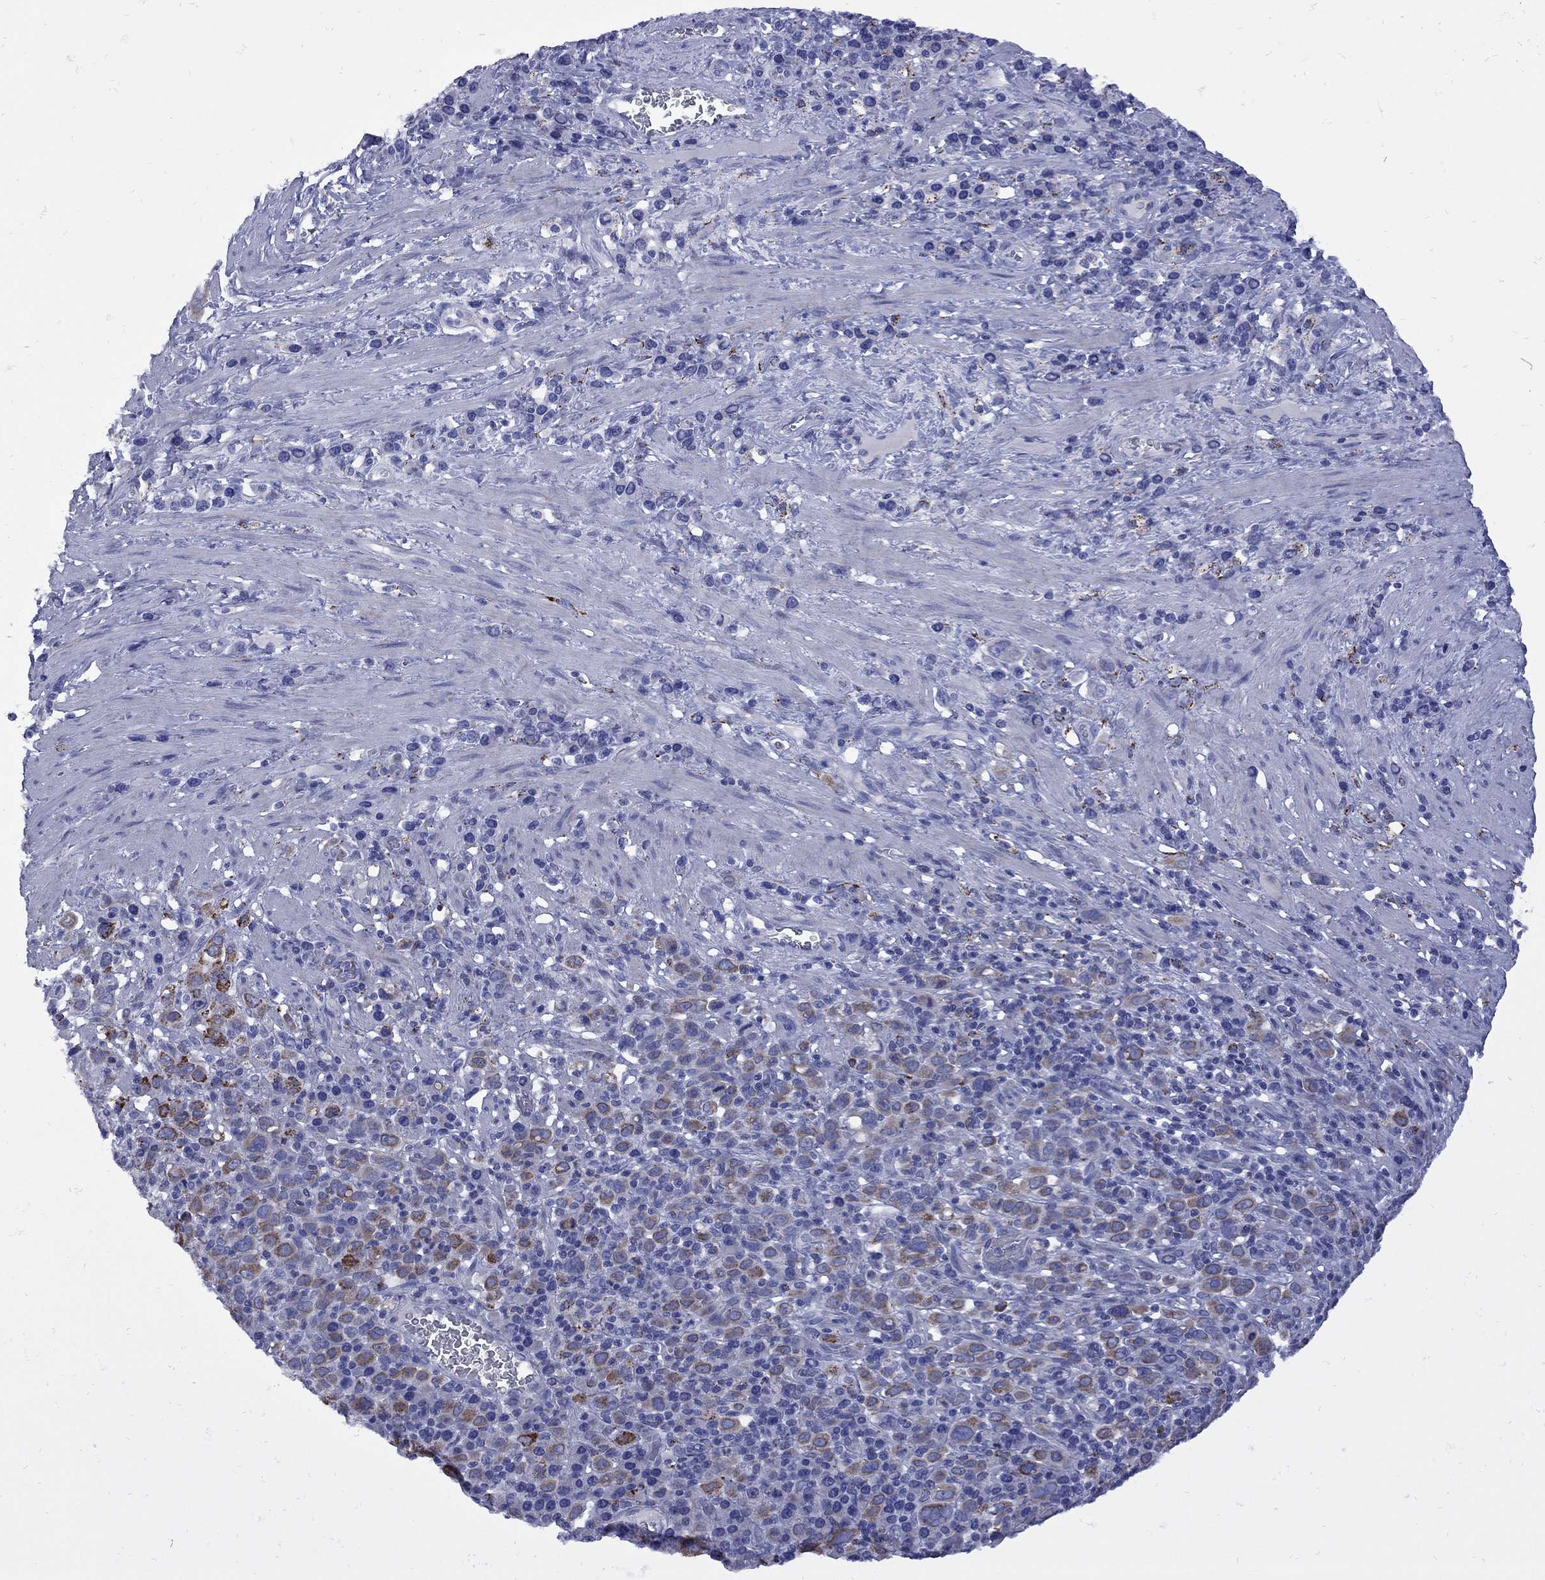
{"staining": {"intensity": "strong", "quantity": "<25%", "location": "cytoplasmic/membranous"}, "tissue": "stomach cancer", "cell_type": "Tumor cells", "image_type": "cancer", "snomed": [{"axis": "morphology", "description": "Adenocarcinoma, NOS"}, {"axis": "topography", "description": "Stomach, upper"}], "caption": "A high-resolution micrograph shows immunohistochemistry staining of stomach adenocarcinoma, which reveals strong cytoplasmic/membranous staining in approximately <25% of tumor cells. (IHC, brightfield microscopy, high magnification).", "gene": "SESTD1", "patient": {"sex": "male", "age": 75}}